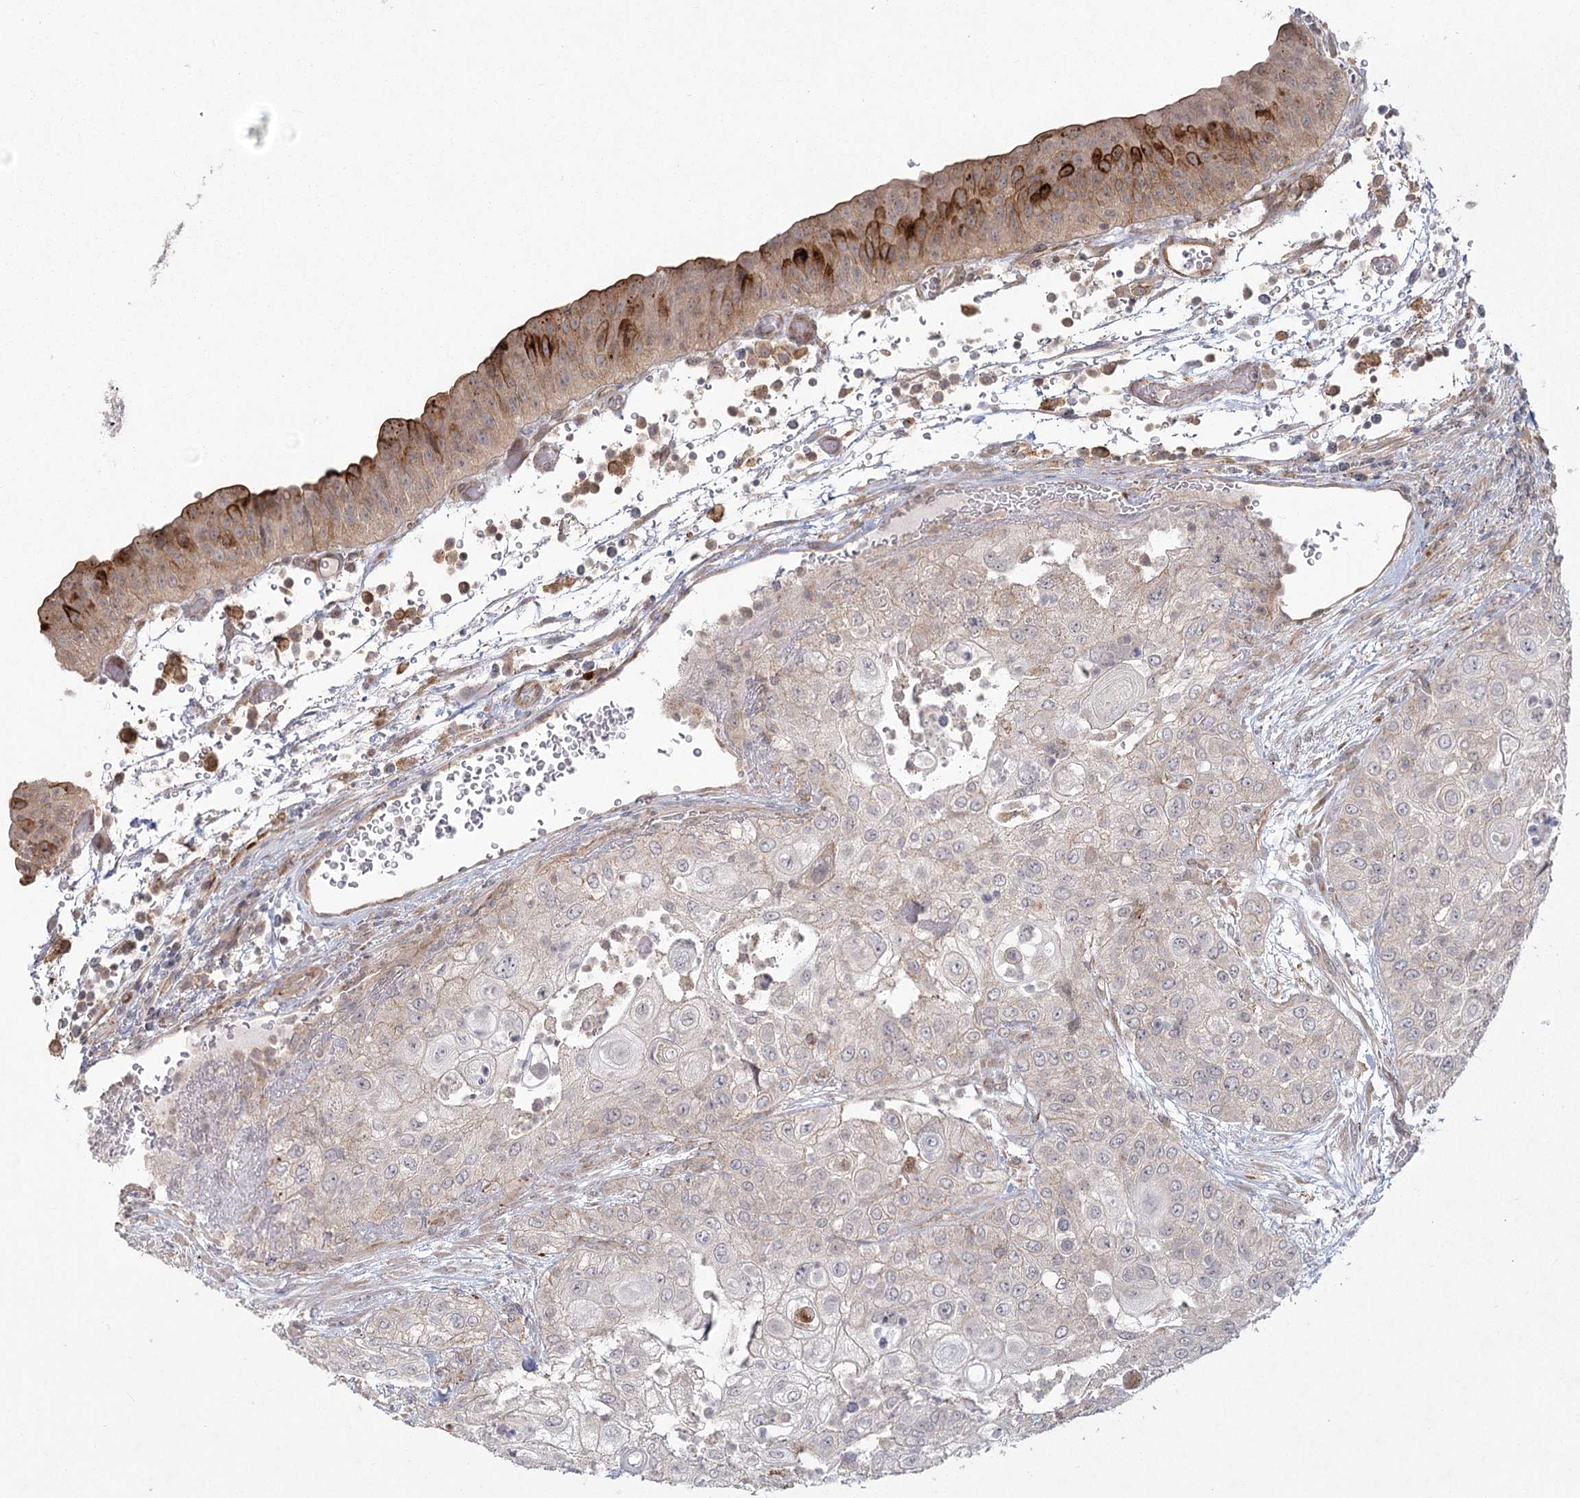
{"staining": {"intensity": "negative", "quantity": "none", "location": "none"}, "tissue": "urothelial cancer", "cell_type": "Tumor cells", "image_type": "cancer", "snomed": [{"axis": "morphology", "description": "Urothelial carcinoma, High grade"}, {"axis": "topography", "description": "Urinary bladder"}], "caption": "DAB (3,3'-diaminobenzidine) immunohistochemical staining of human high-grade urothelial carcinoma exhibits no significant expression in tumor cells.", "gene": "AP2M1", "patient": {"sex": "female", "age": 79}}